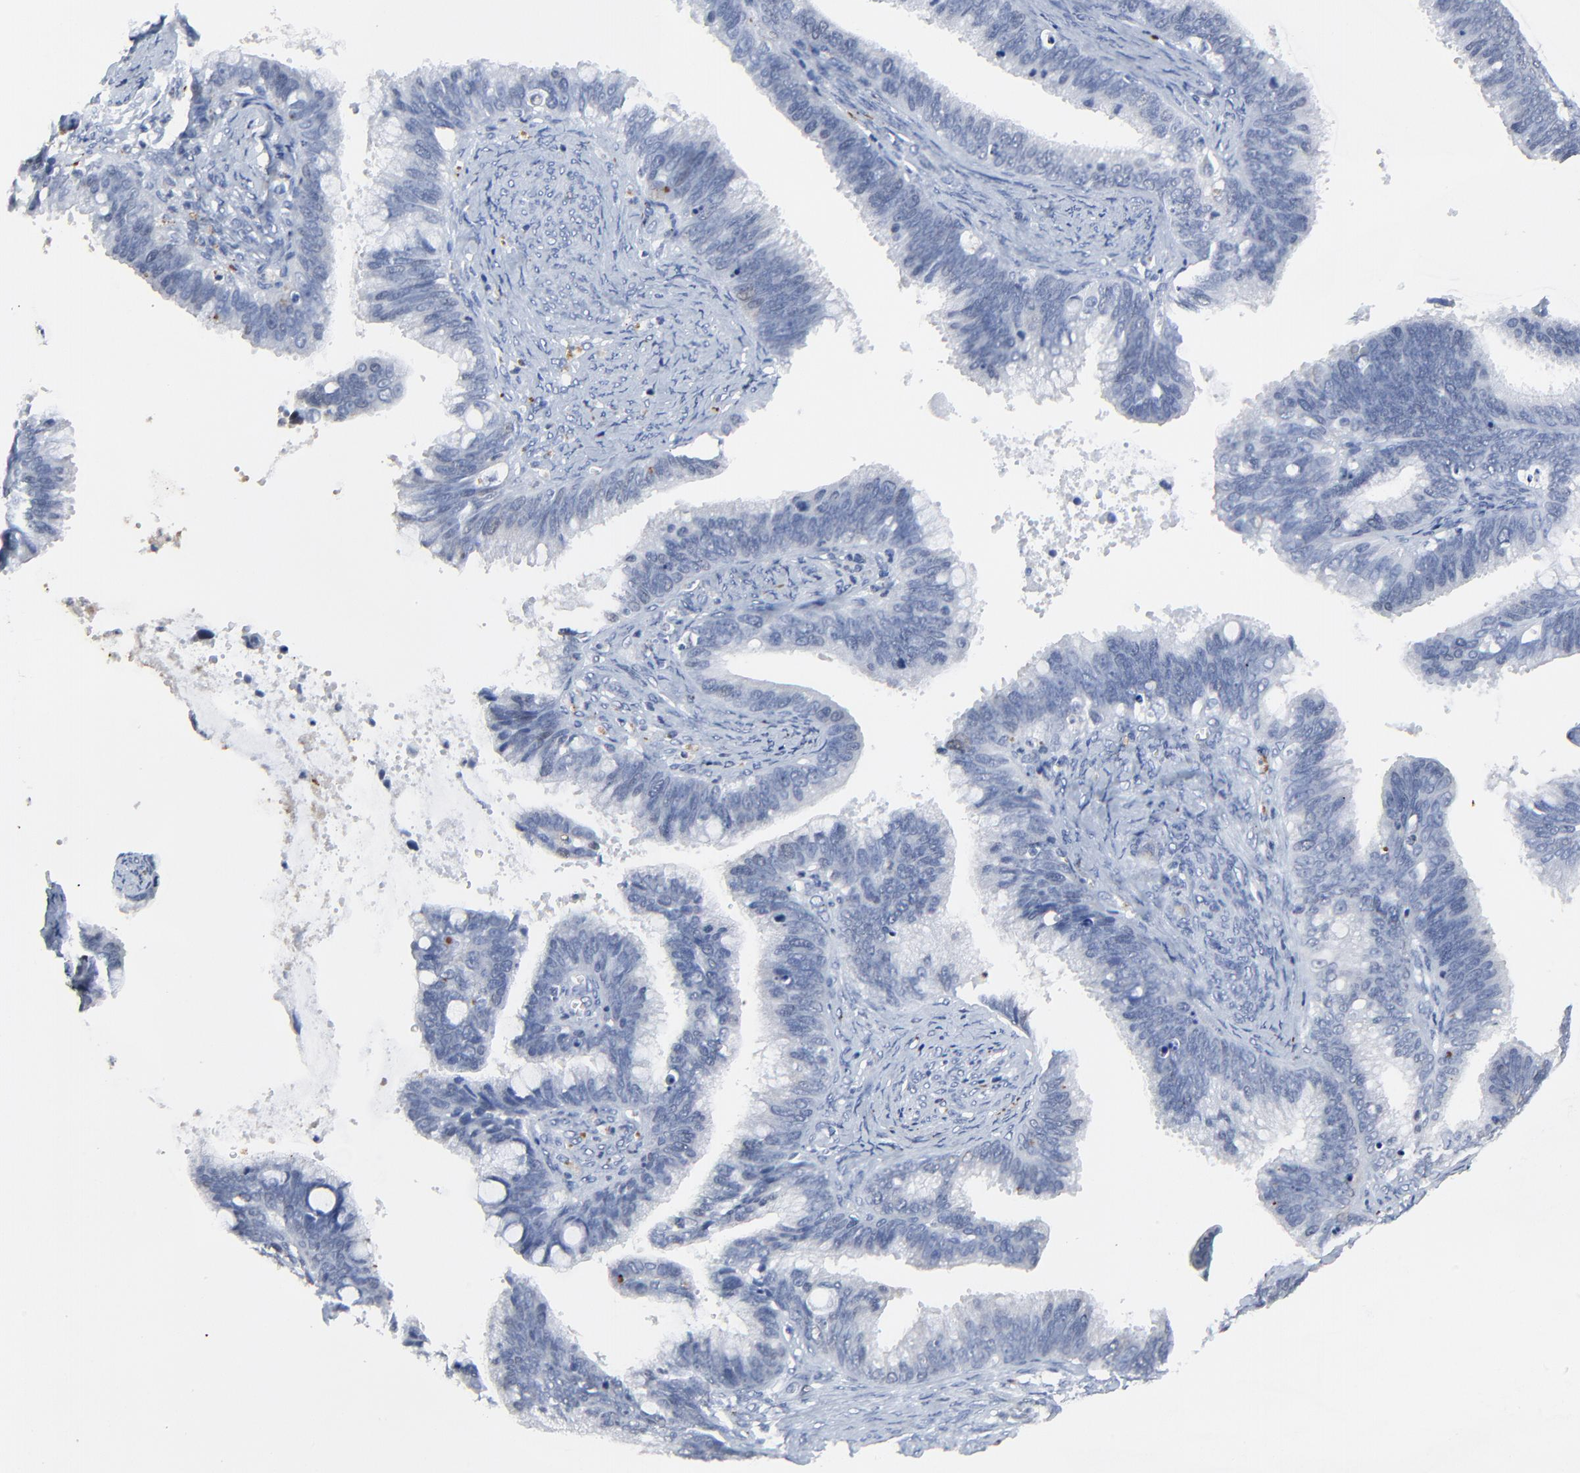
{"staining": {"intensity": "negative", "quantity": "none", "location": "none"}, "tissue": "cervical cancer", "cell_type": "Tumor cells", "image_type": "cancer", "snomed": [{"axis": "morphology", "description": "Adenocarcinoma, NOS"}, {"axis": "topography", "description": "Cervix"}], "caption": "This is an immunohistochemistry (IHC) photomicrograph of human cervical adenocarcinoma. There is no positivity in tumor cells.", "gene": "BIRC3", "patient": {"sex": "female", "age": 47}}